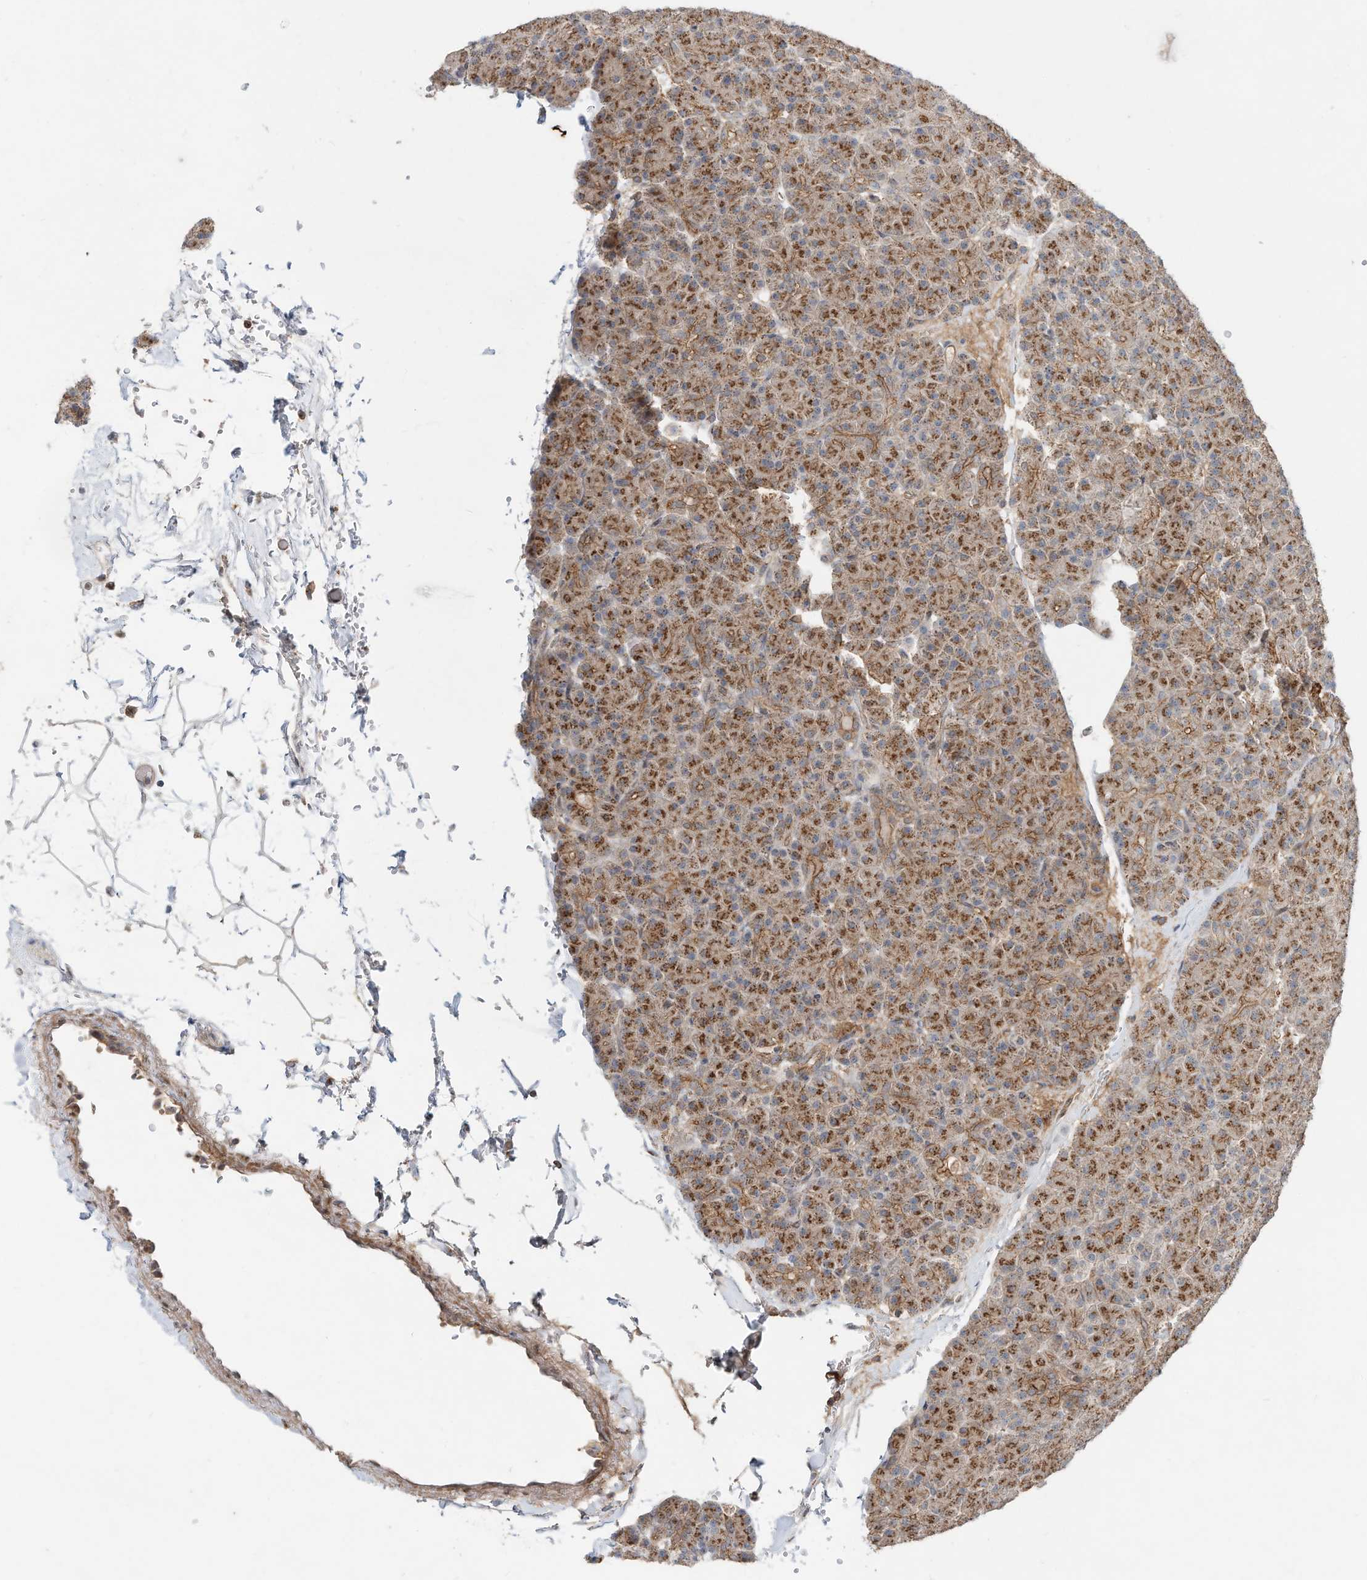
{"staining": {"intensity": "strong", "quantity": ">75%", "location": "cytoplasmic/membranous"}, "tissue": "pancreas", "cell_type": "Exocrine glandular cells", "image_type": "normal", "snomed": [{"axis": "morphology", "description": "Normal tissue, NOS"}, {"axis": "topography", "description": "Pancreas"}], "caption": "Pancreas stained with immunohistochemistry (IHC) reveals strong cytoplasmic/membranous expression in approximately >75% of exocrine glandular cells.", "gene": "CUX1", "patient": {"sex": "female", "age": 43}}